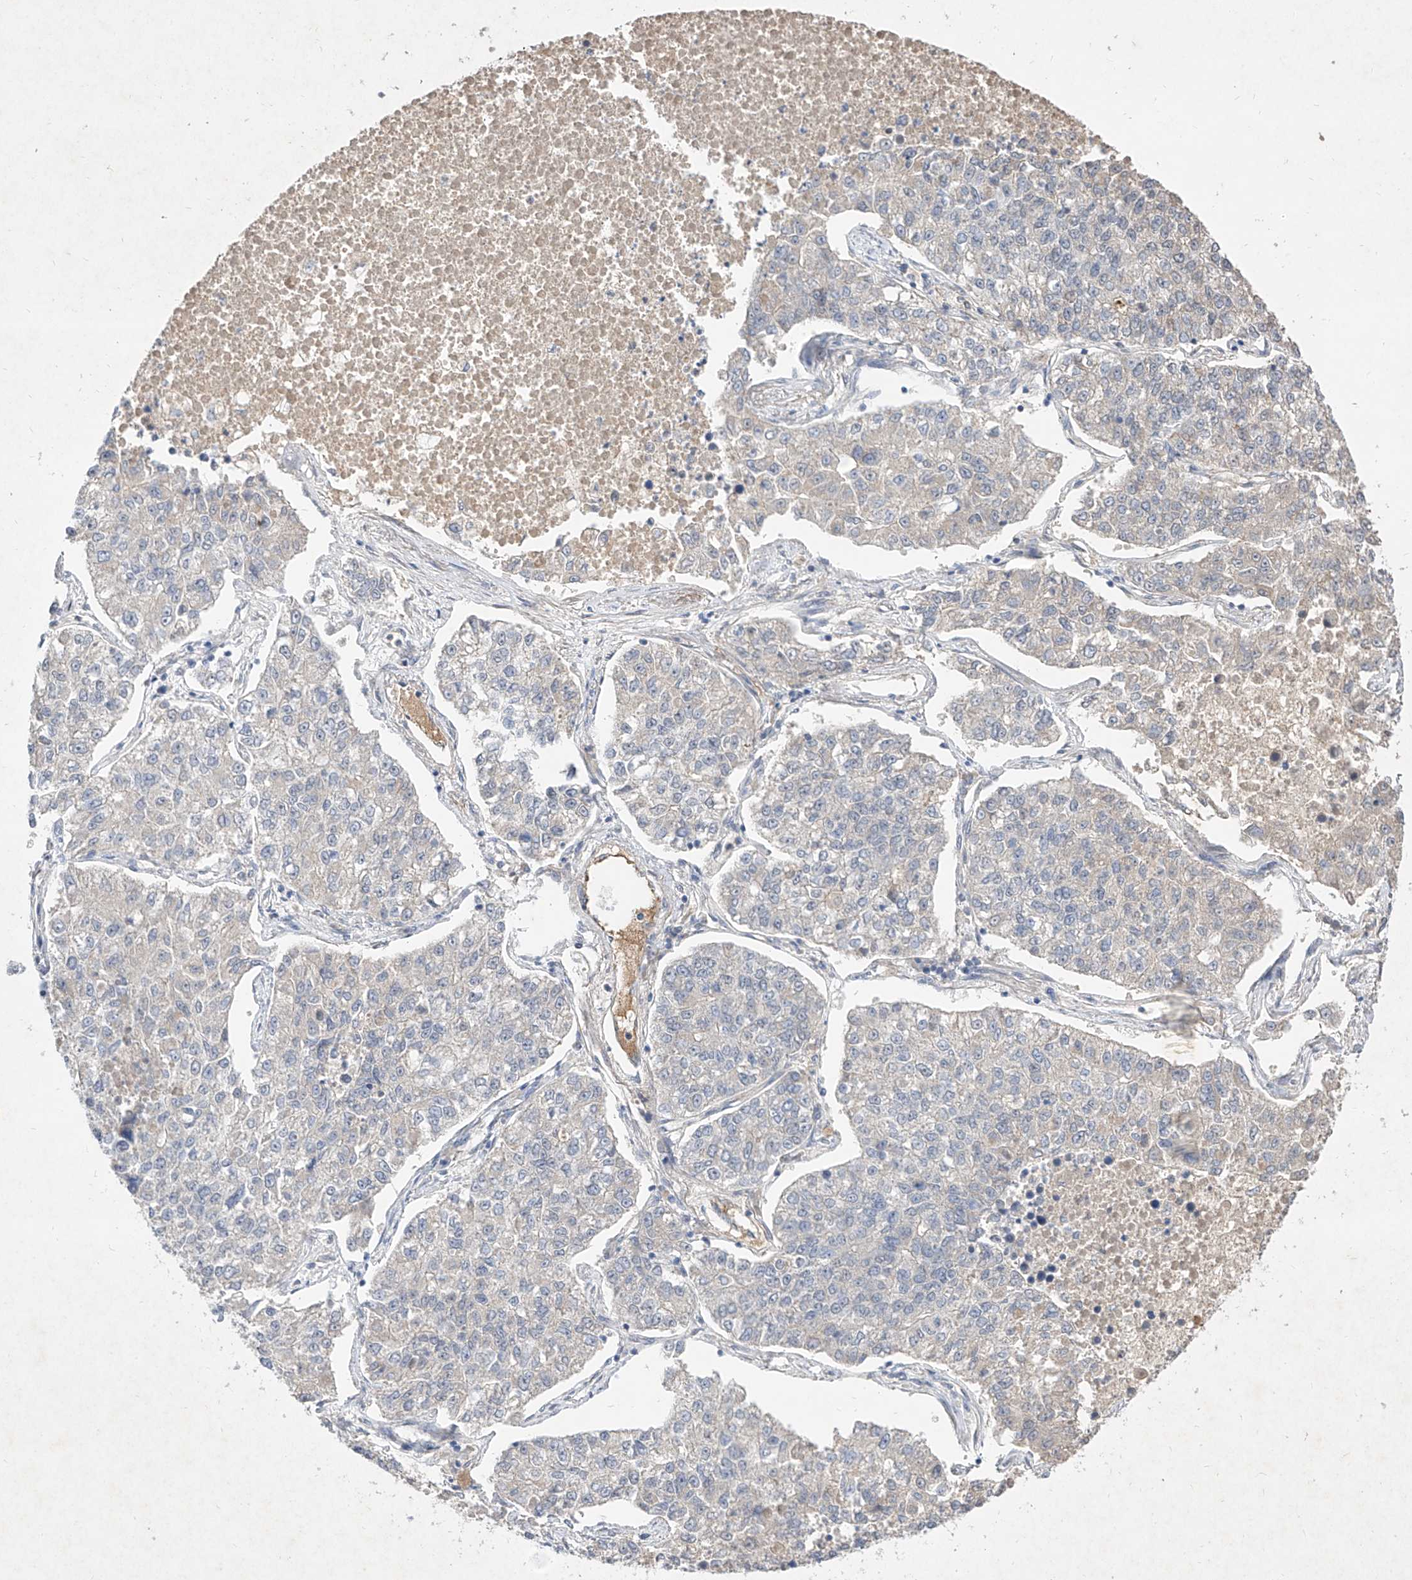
{"staining": {"intensity": "negative", "quantity": "none", "location": "none"}, "tissue": "lung cancer", "cell_type": "Tumor cells", "image_type": "cancer", "snomed": [{"axis": "morphology", "description": "Adenocarcinoma, NOS"}, {"axis": "topography", "description": "Lung"}], "caption": "High magnification brightfield microscopy of lung cancer stained with DAB (3,3'-diaminobenzidine) (brown) and counterstained with hematoxylin (blue): tumor cells show no significant positivity. (DAB IHC with hematoxylin counter stain).", "gene": "C4A", "patient": {"sex": "male", "age": 49}}